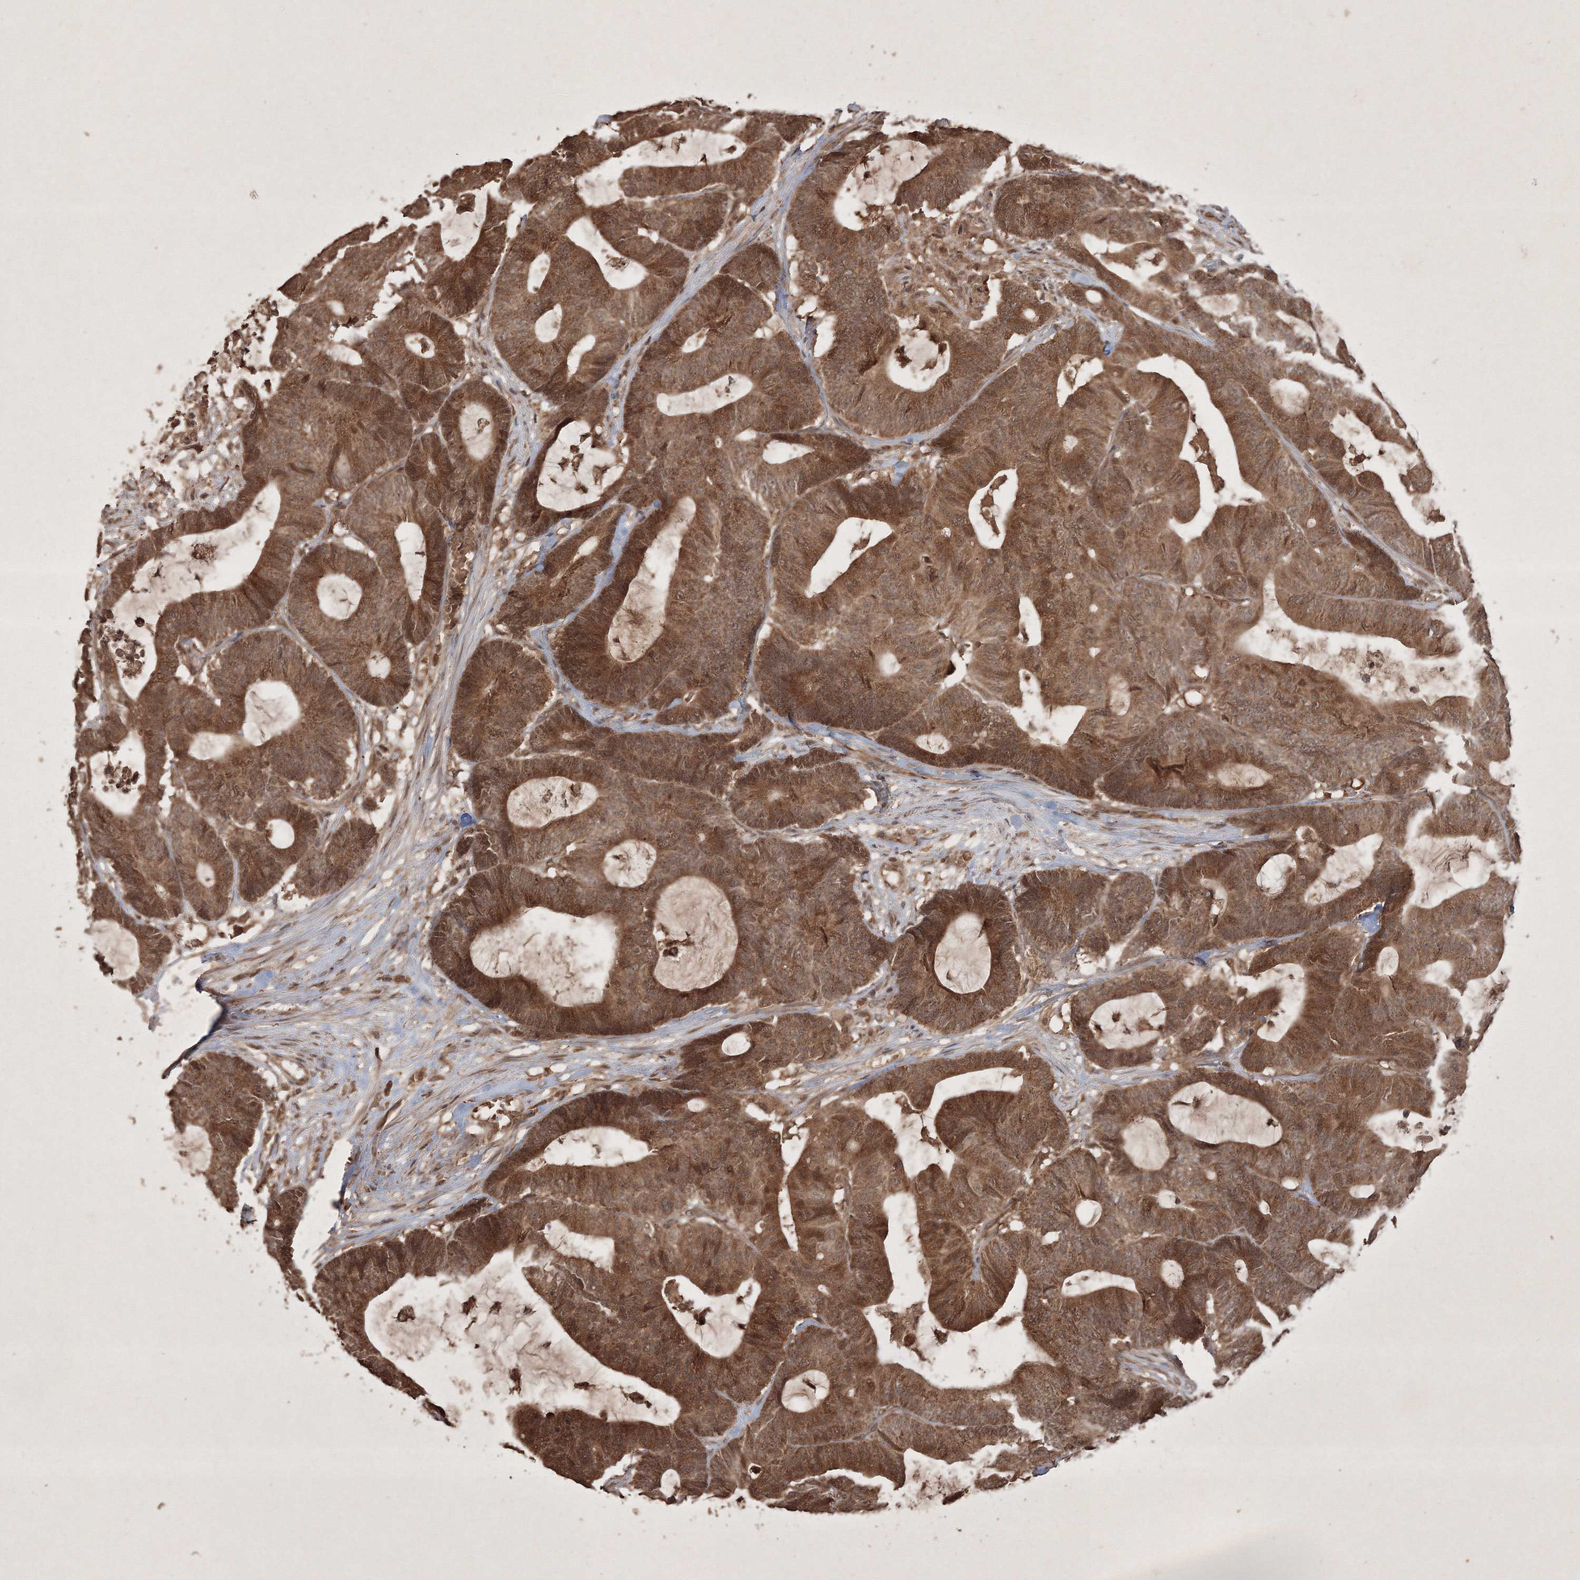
{"staining": {"intensity": "moderate", "quantity": ">75%", "location": "cytoplasmic/membranous,nuclear"}, "tissue": "colorectal cancer", "cell_type": "Tumor cells", "image_type": "cancer", "snomed": [{"axis": "morphology", "description": "Adenocarcinoma, NOS"}, {"axis": "topography", "description": "Colon"}], "caption": "The micrograph exhibits staining of colorectal cancer, revealing moderate cytoplasmic/membranous and nuclear protein positivity (brown color) within tumor cells. The protein of interest is stained brown, and the nuclei are stained in blue (DAB (3,3'-diaminobenzidine) IHC with brightfield microscopy, high magnification).", "gene": "PELI3", "patient": {"sex": "female", "age": 84}}